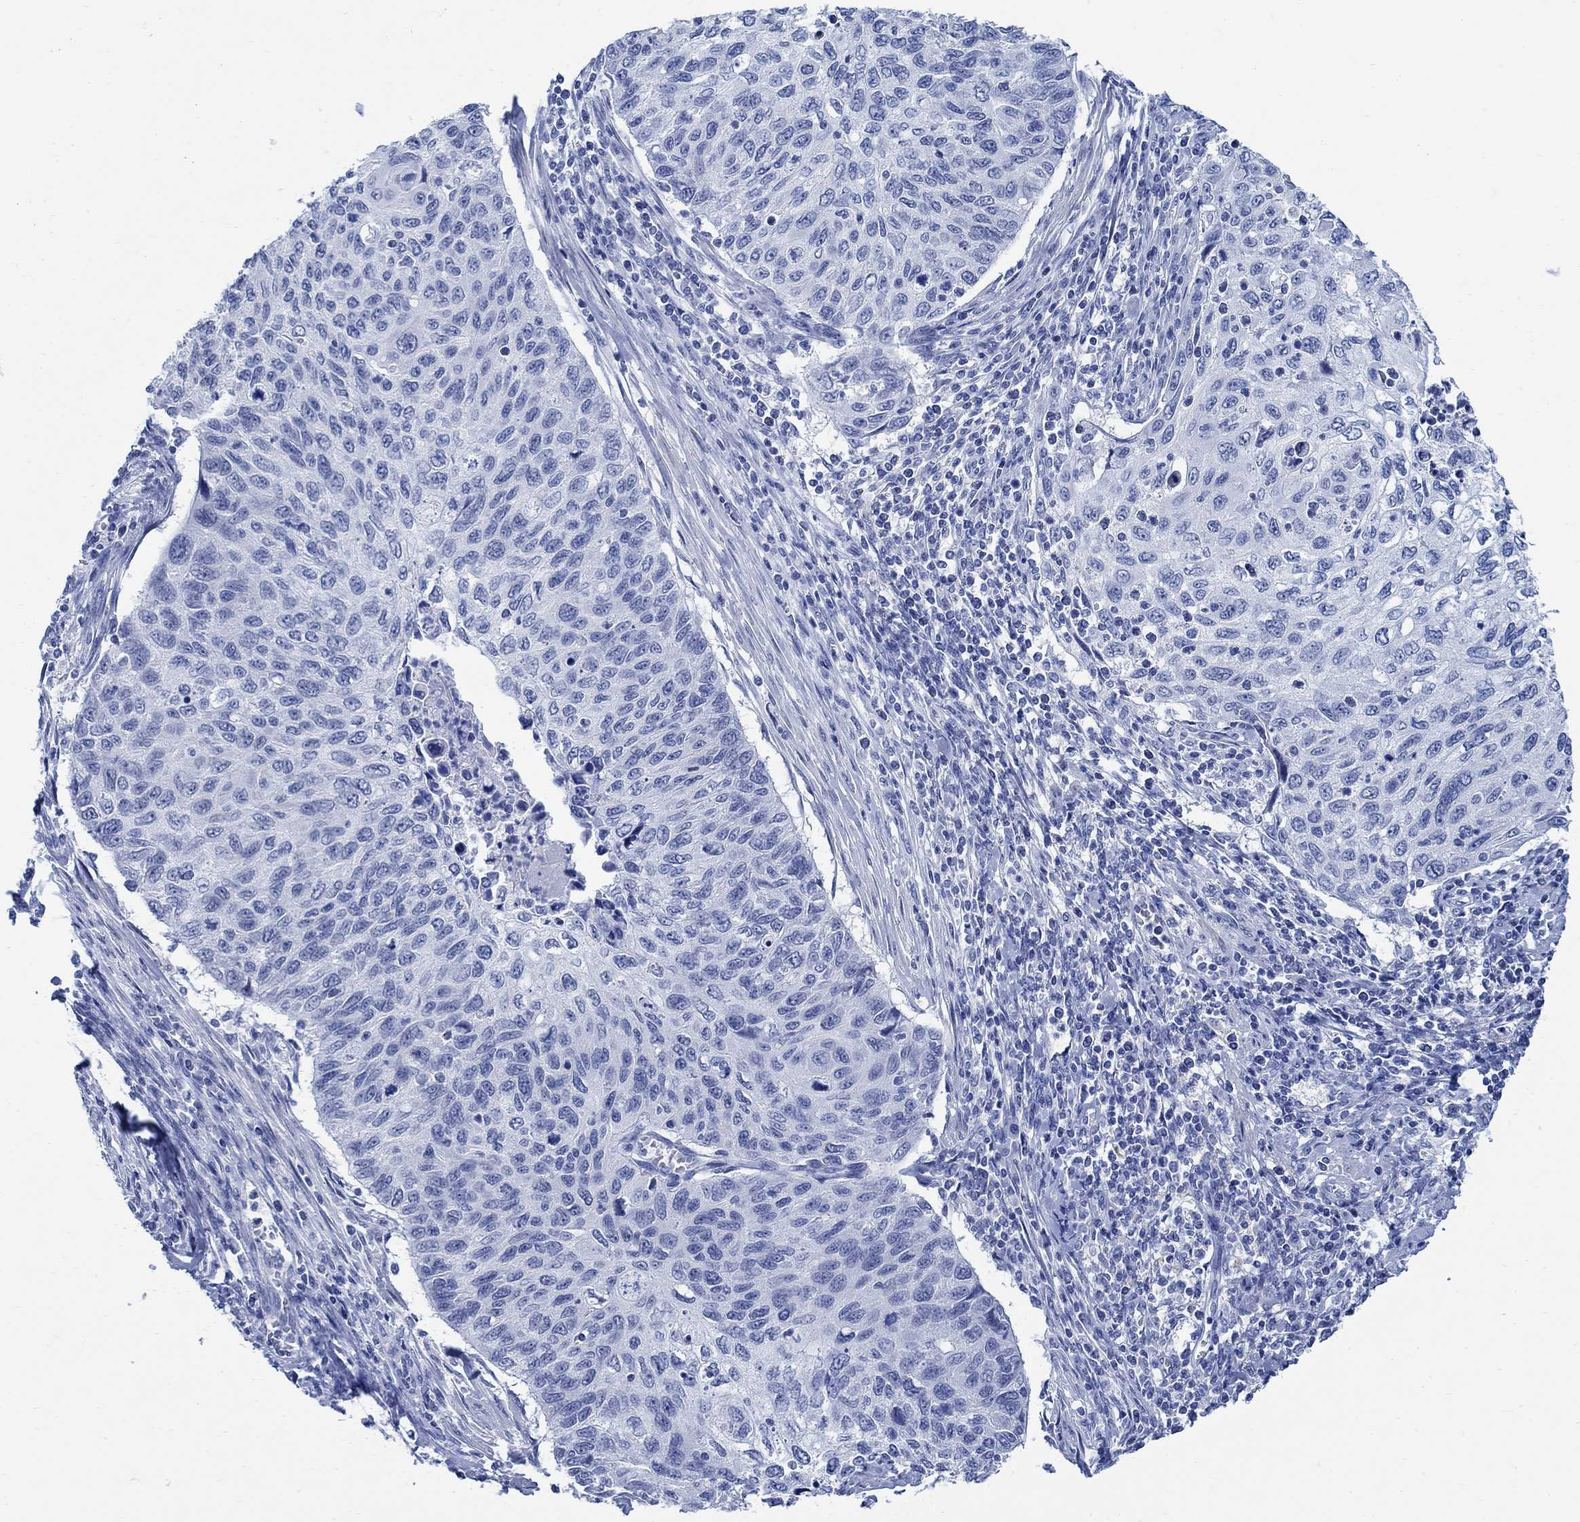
{"staining": {"intensity": "negative", "quantity": "none", "location": "none"}, "tissue": "cervical cancer", "cell_type": "Tumor cells", "image_type": "cancer", "snomed": [{"axis": "morphology", "description": "Squamous cell carcinoma, NOS"}, {"axis": "topography", "description": "Cervix"}], "caption": "Tumor cells show no significant protein expression in cervical cancer.", "gene": "CAMK2N1", "patient": {"sex": "female", "age": 70}}